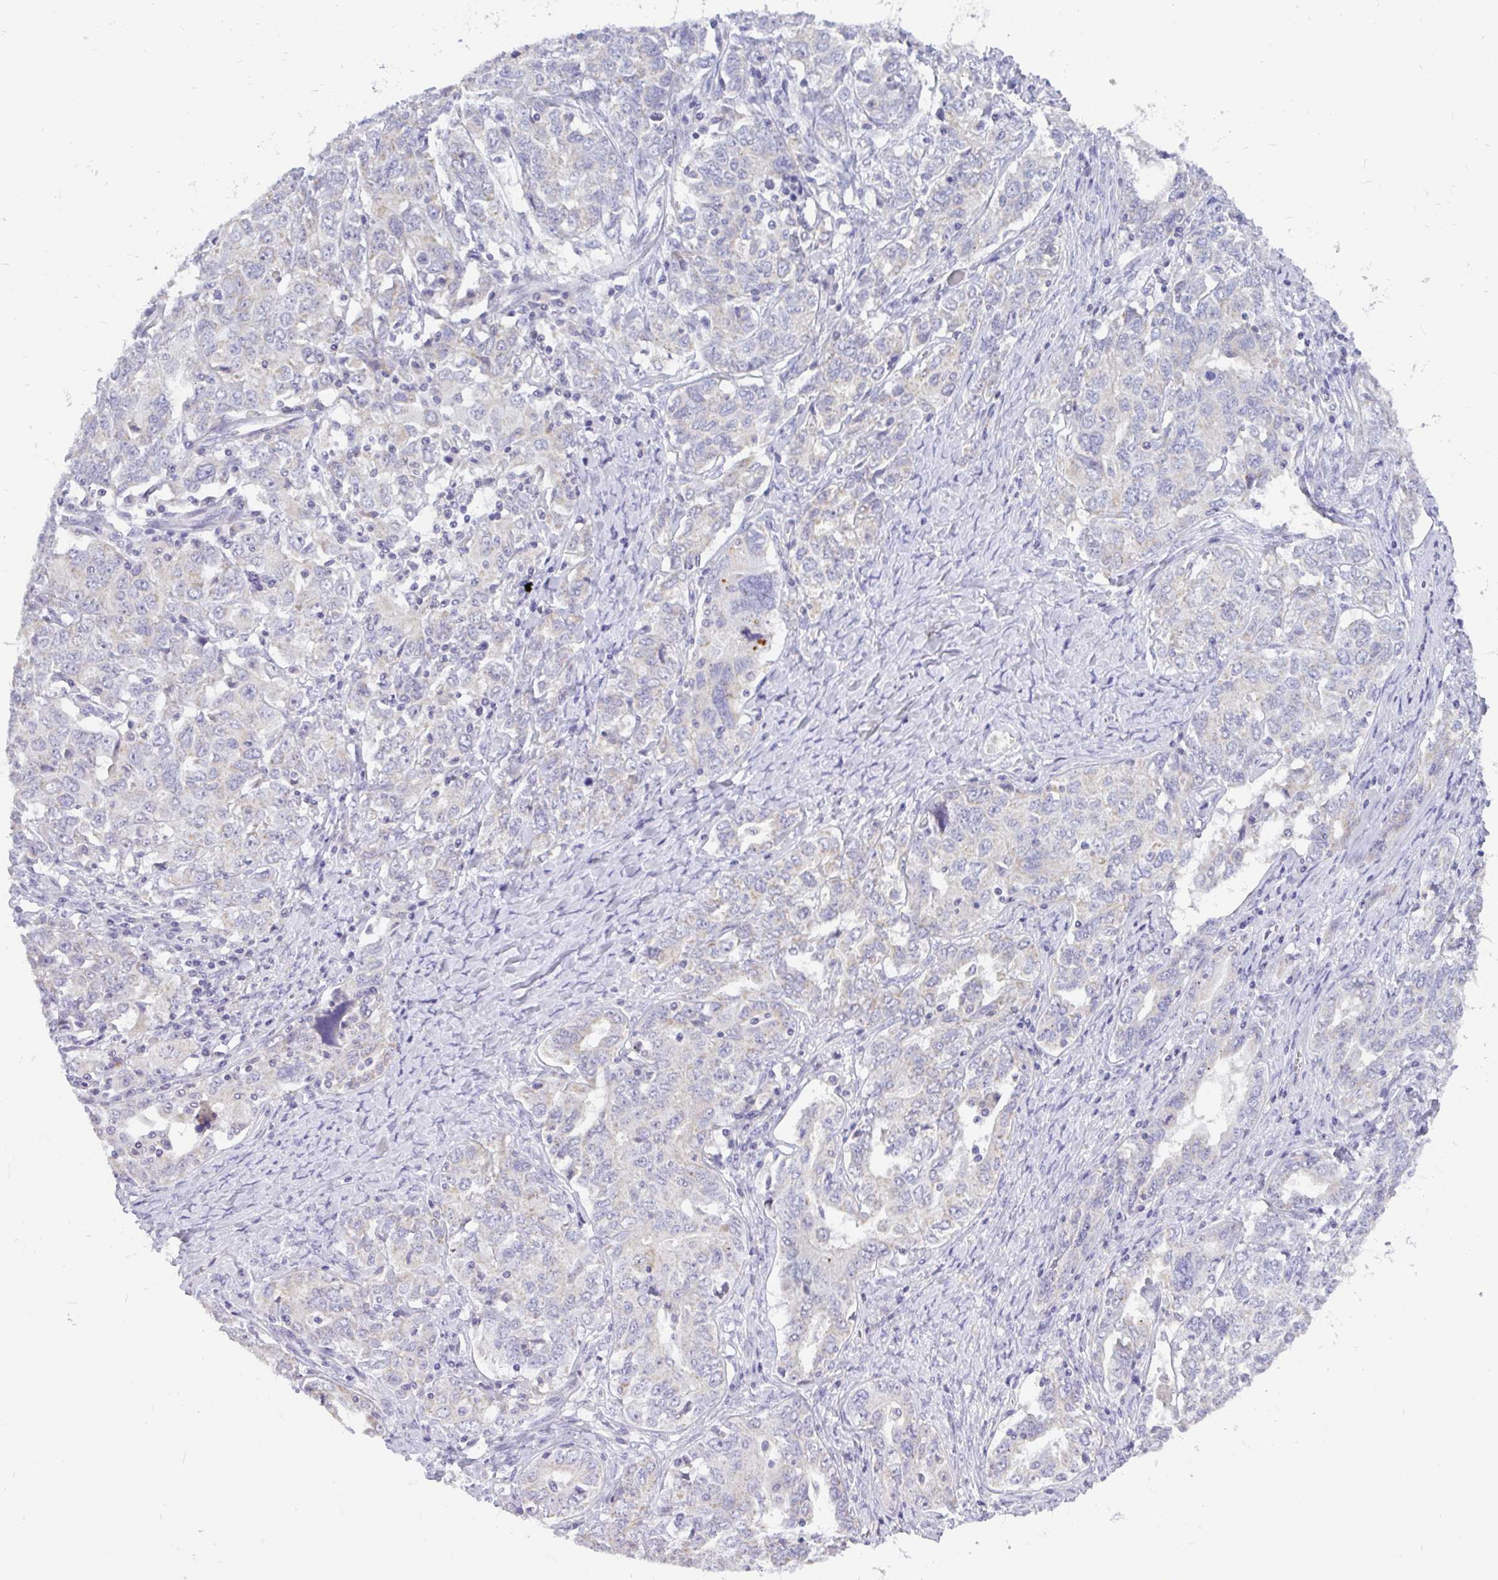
{"staining": {"intensity": "negative", "quantity": "none", "location": "none"}, "tissue": "ovarian cancer", "cell_type": "Tumor cells", "image_type": "cancer", "snomed": [{"axis": "morphology", "description": "Carcinoma, endometroid"}, {"axis": "topography", "description": "Ovary"}], "caption": "Immunohistochemistry (IHC) photomicrograph of endometroid carcinoma (ovarian) stained for a protein (brown), which exhibits no staining in tumor cells.", "gene": "INTS5", "patient": {"sex": "female", "age": 62}}